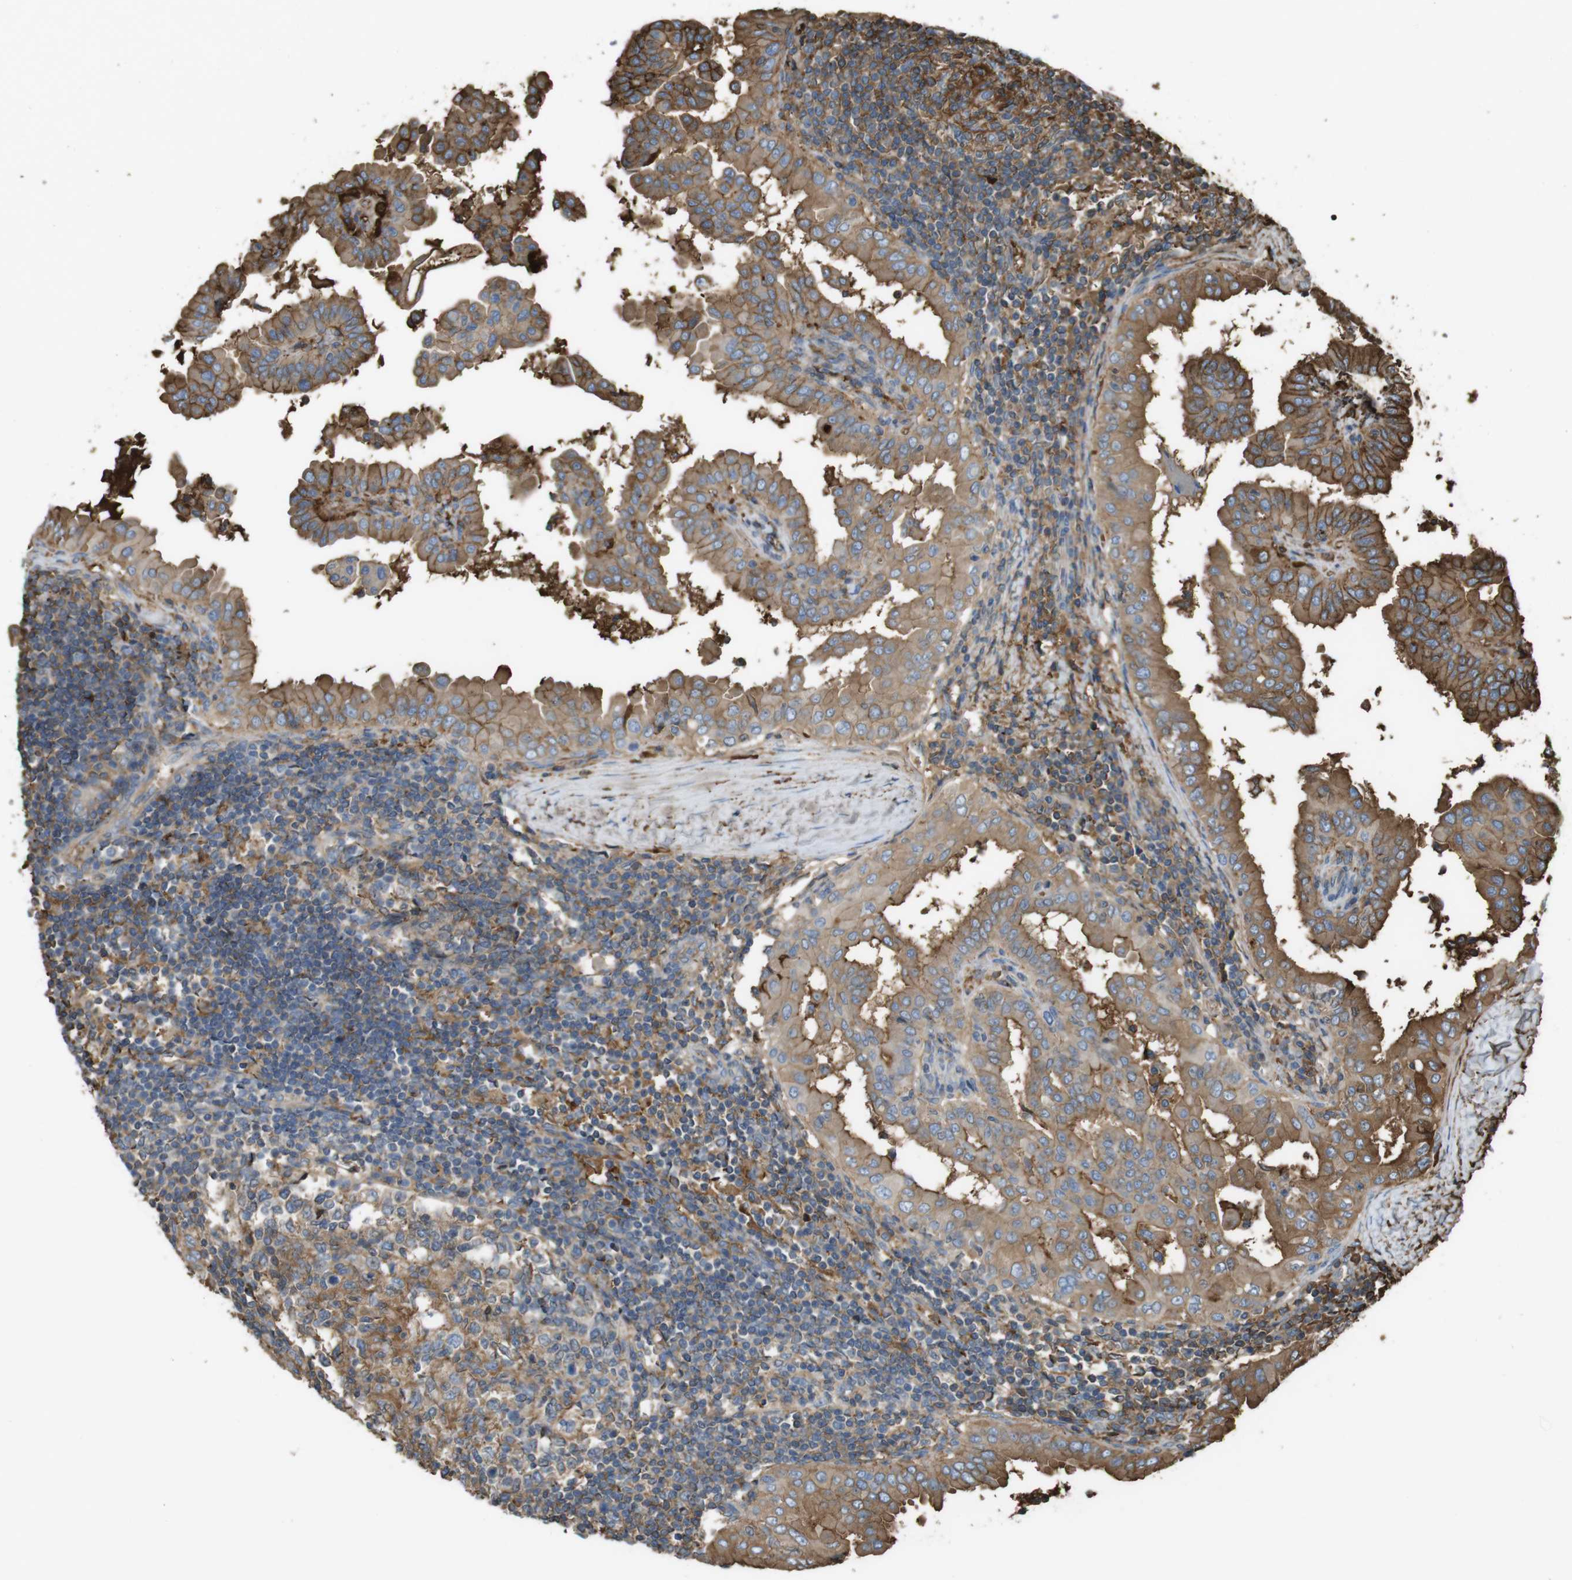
{"staining": {"intensity": "moderate", "quantity": ">75%", "location": "cytoplasmic/membranous"}, "tissue": "thyroid cancer", "cell_type": "Tumor cells", "image_type": "cancer", "snomed": [{"axis": "morphology", "description": "Papillary adenocarcinoma, NOS"}, {"axis": "topography", "description": "Thyroid gland"}], "caption": "Papillary adenocarcinoma (thyroid) stained with a brown dye demonstrates moderate cytoplasmic/membranous positive staining in about >75% of tumor cells.", "gene": "LTBP4", "patient": {"sex": "male", "age": 33}}